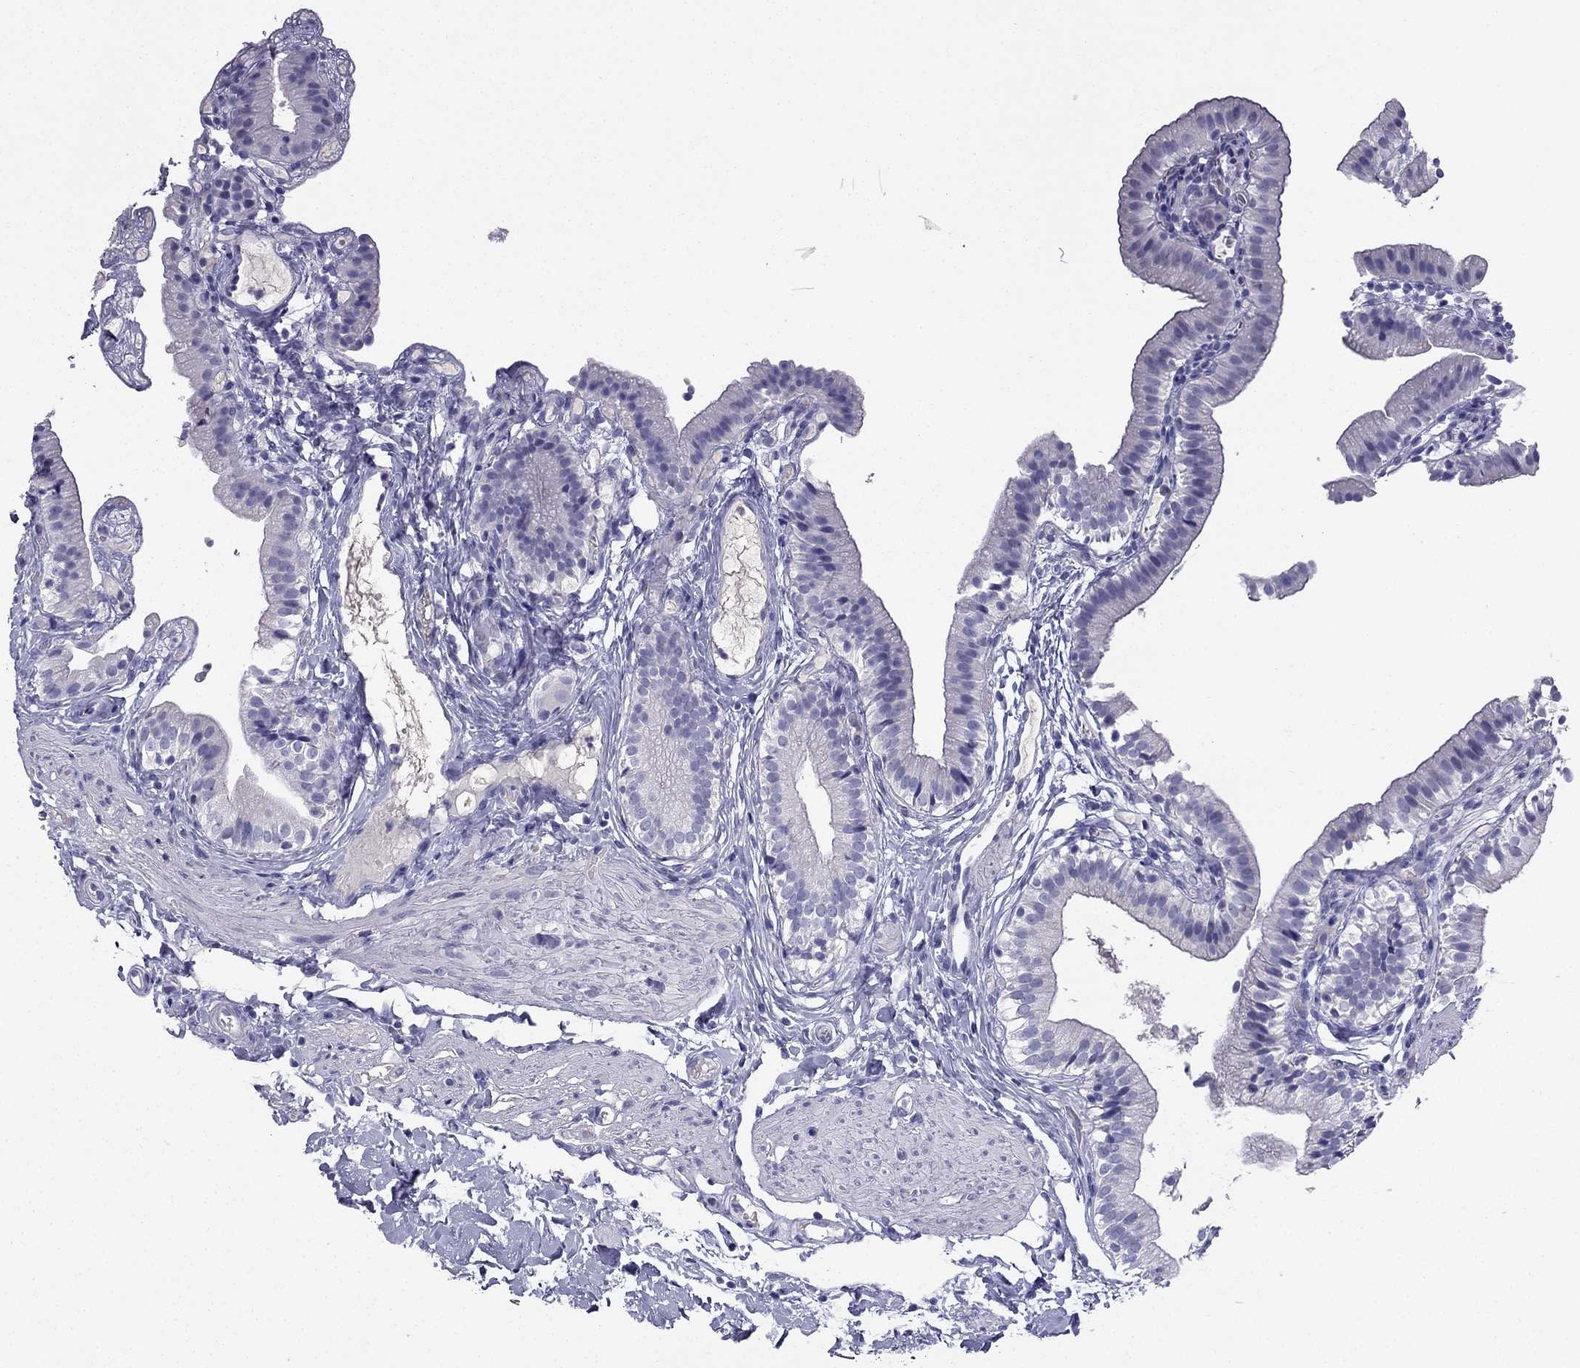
{"staining": {"intensity": "negative", "quantity": "none", "location": "none"}, "tissue": "gallbladder", "cell_type": "Glandular cells", "image_type": "normal", "snomed": [{"axis": "morphology", "description": "Normal tissue, NOS"}, {"axis": "topography", "description": "Gallbladder"}], "caption": "IHC of benign human gallbladder displays no positivity in glandular cells. Brightfield microscopy of immunohistochemistry stained with DAB (brown) and hematoxylin (blue), captured at high magnification.", "gene": "NPTX1", "patient": {"sex": "female", "age": 47}}